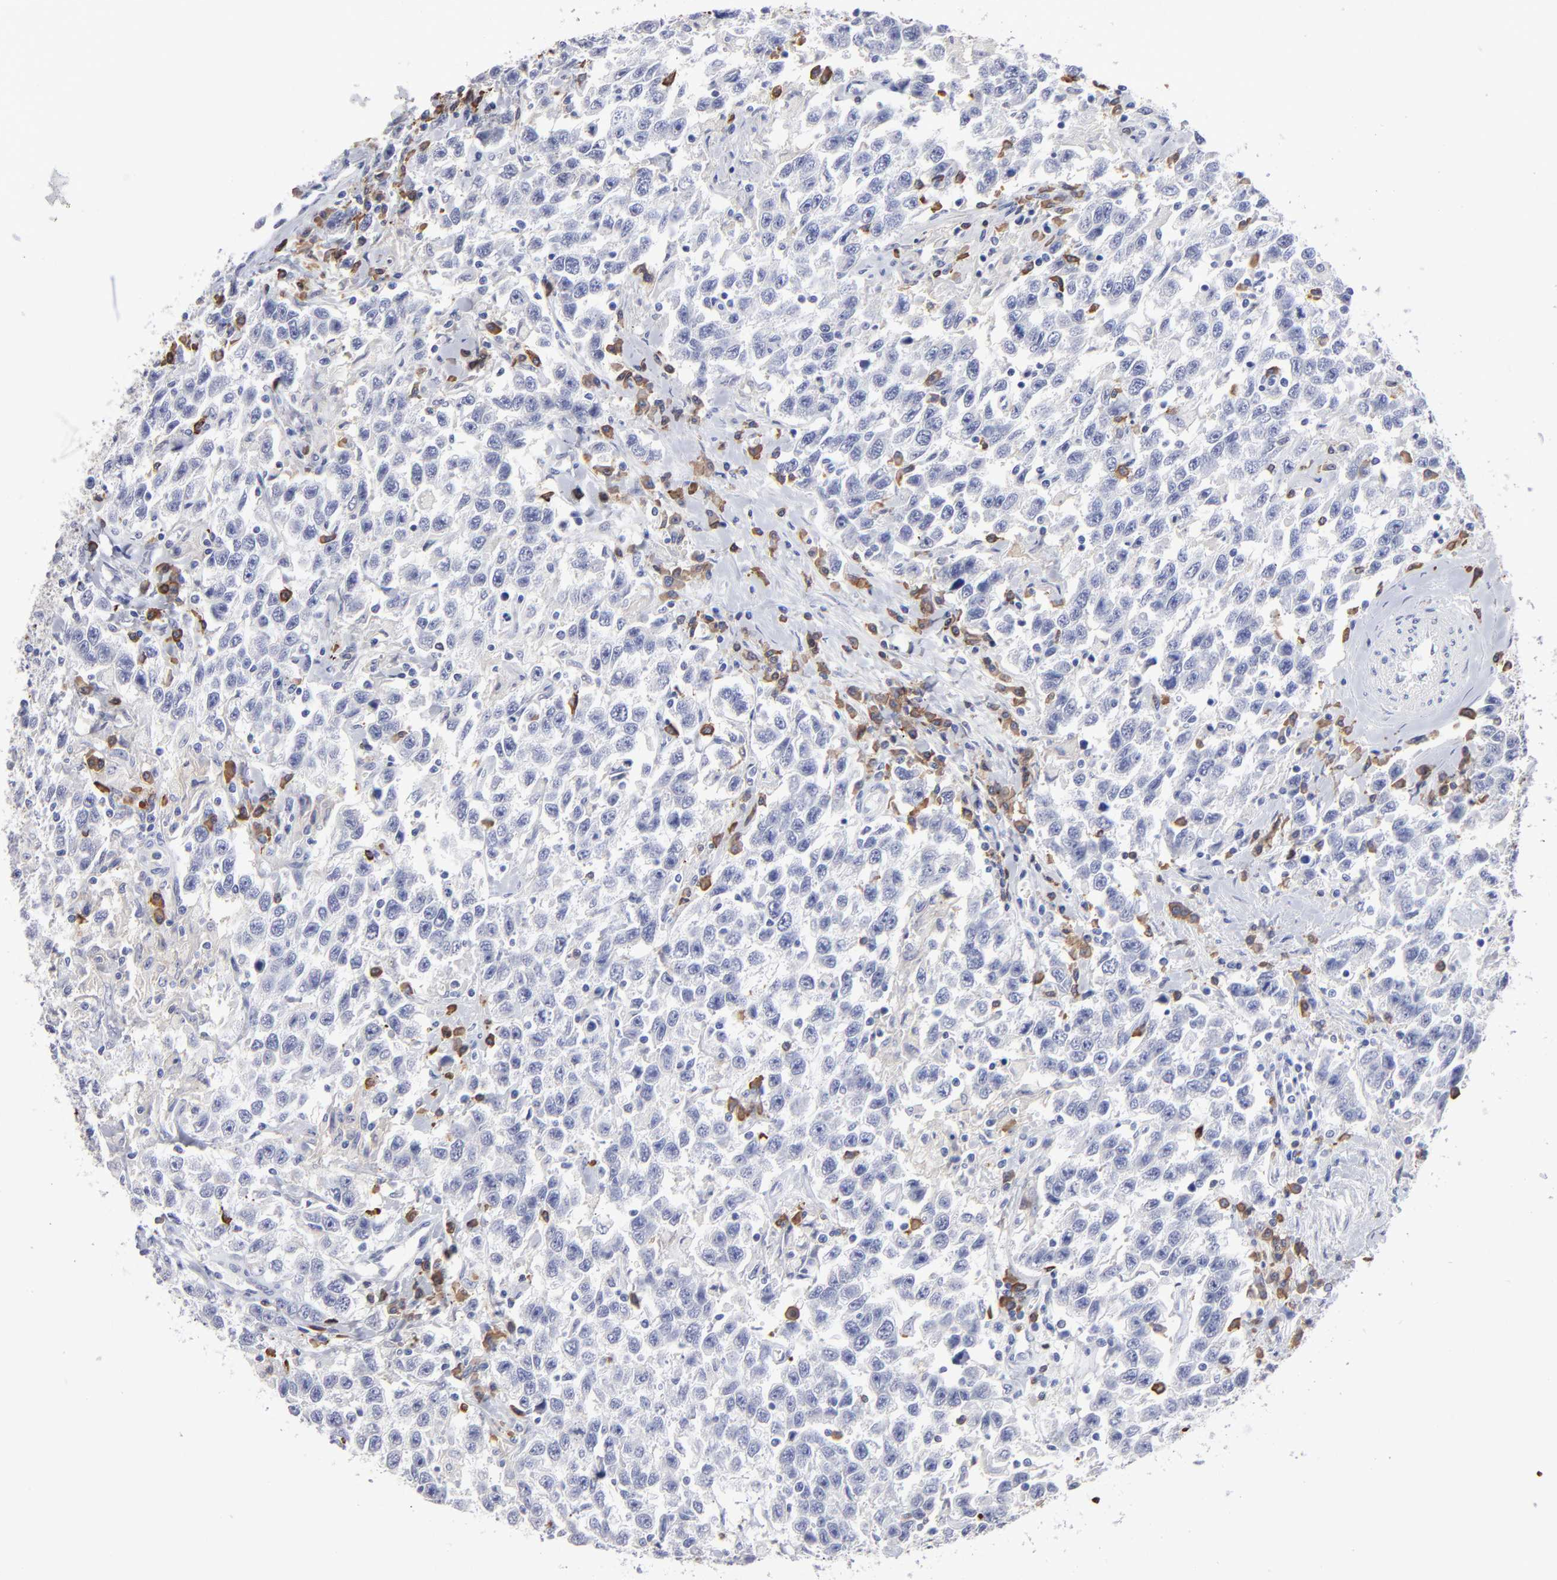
{"staining": {"intensity": "negative", "quantity": "none", "location": "none"}, "tissue": "testis cancer", "cell_type": "Tumor cells", "image_type": "cancer", "snomed": [{"axis": "morphology", "description": "Seminoma, NOS"}, {"axis": "topography", "description": "Testis"}], "caption": "Tumor cells show no significant protein positivity in testis cancer (seminoma). (DAB immunohistochemistry (IHC), high magnification).", "gene": "LAT2", "patient": {"sex": "male", "age": 41}}